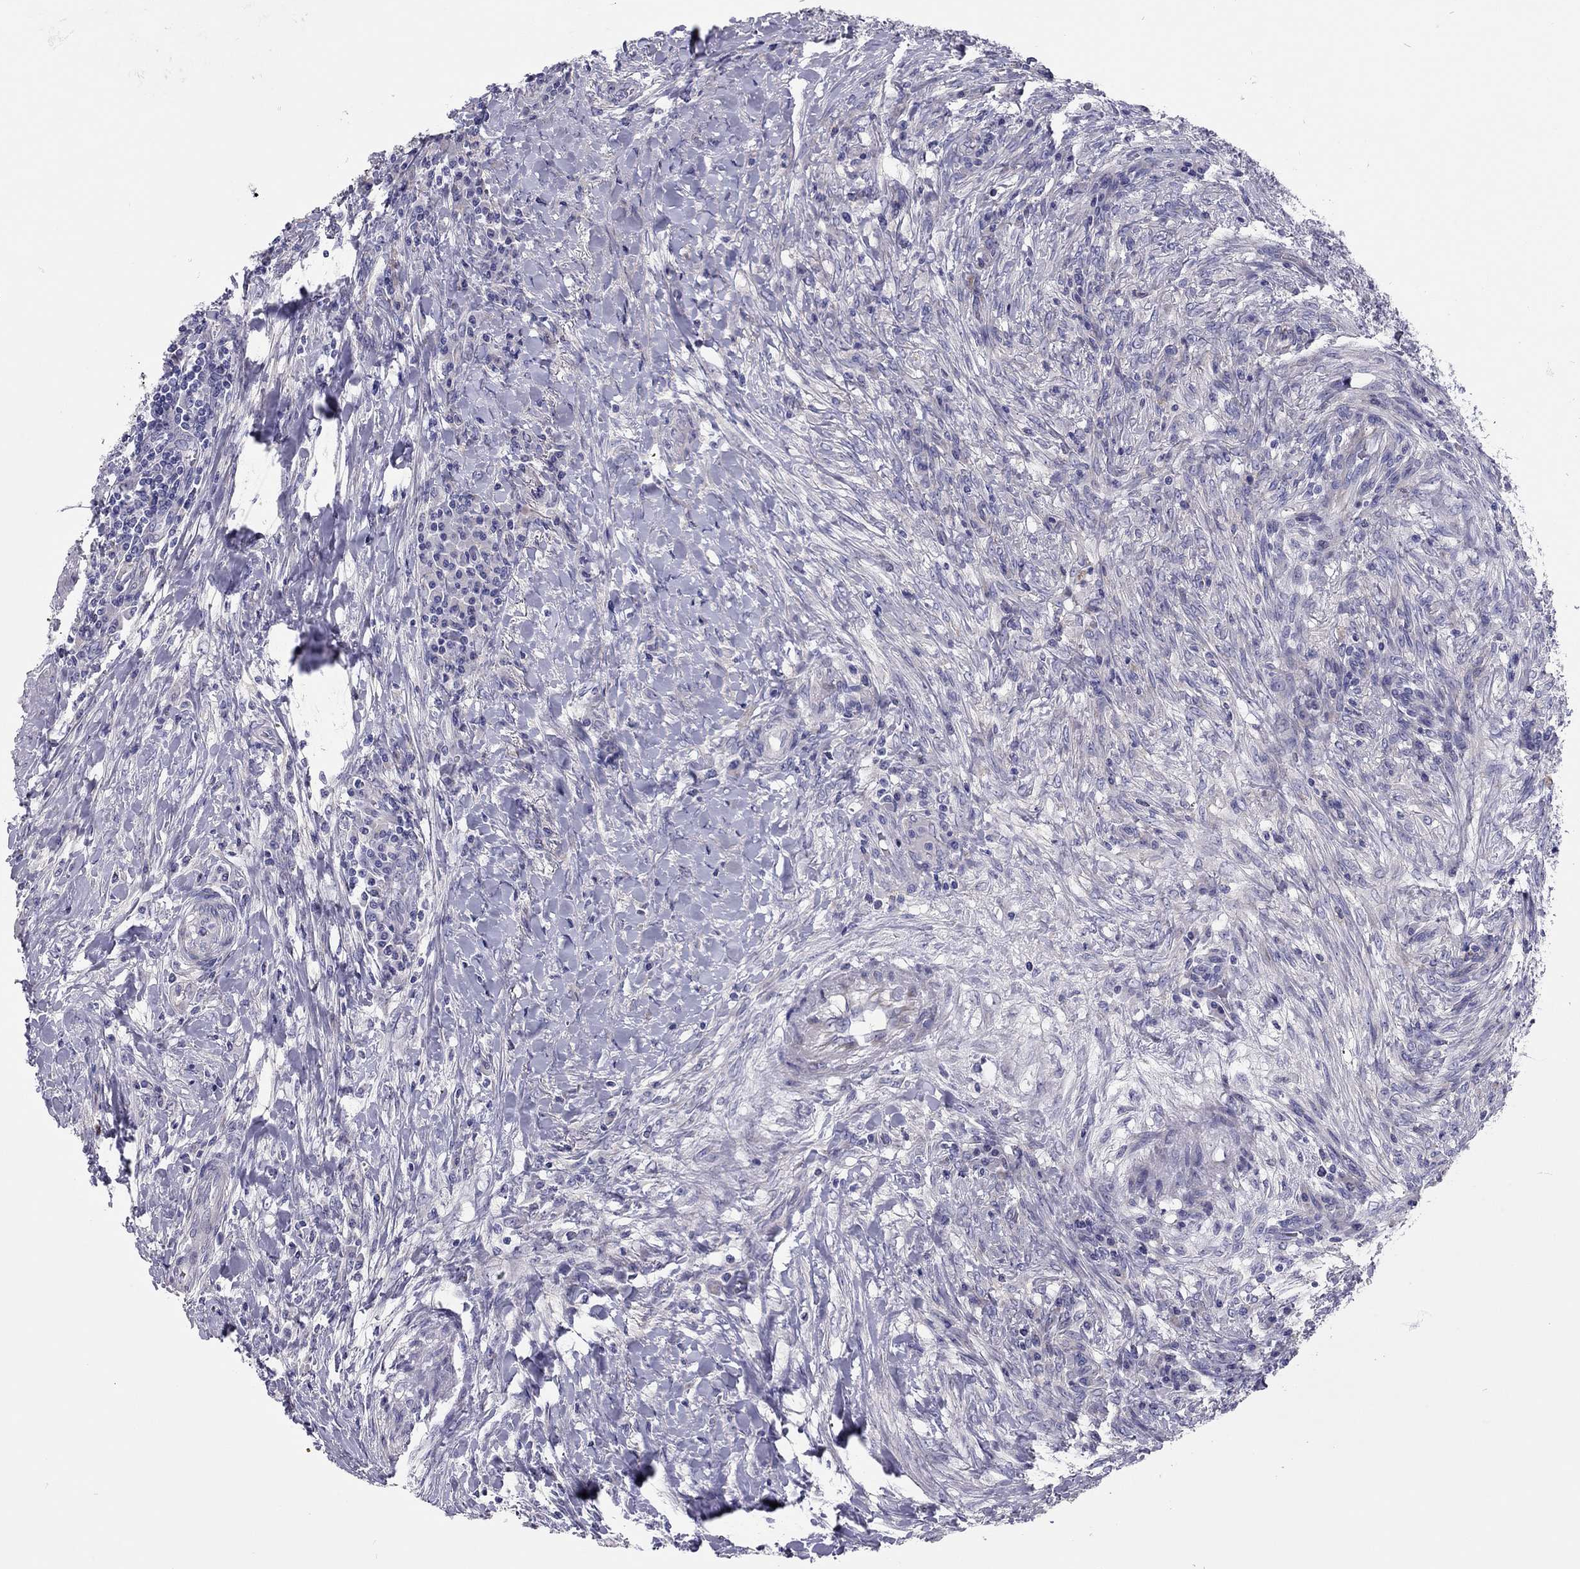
{"staining": {"intensity": "negative", "quantity": "none", "location": "none"}, "tissue": "colorectal cancer", "cell_type": "Tumor cells", "image_type": "cancer", "snomed": [{"axis": "morphology", "description": "Adenocarcinoma, NOS"}, {"axis": "topography", "description": "Colon"}], "caption": "Tumor cells show no significant positivity in colorectal adenocarcinoma.", "gene": "SCARB1", "patient": {"sex": "male", "age": 53}}